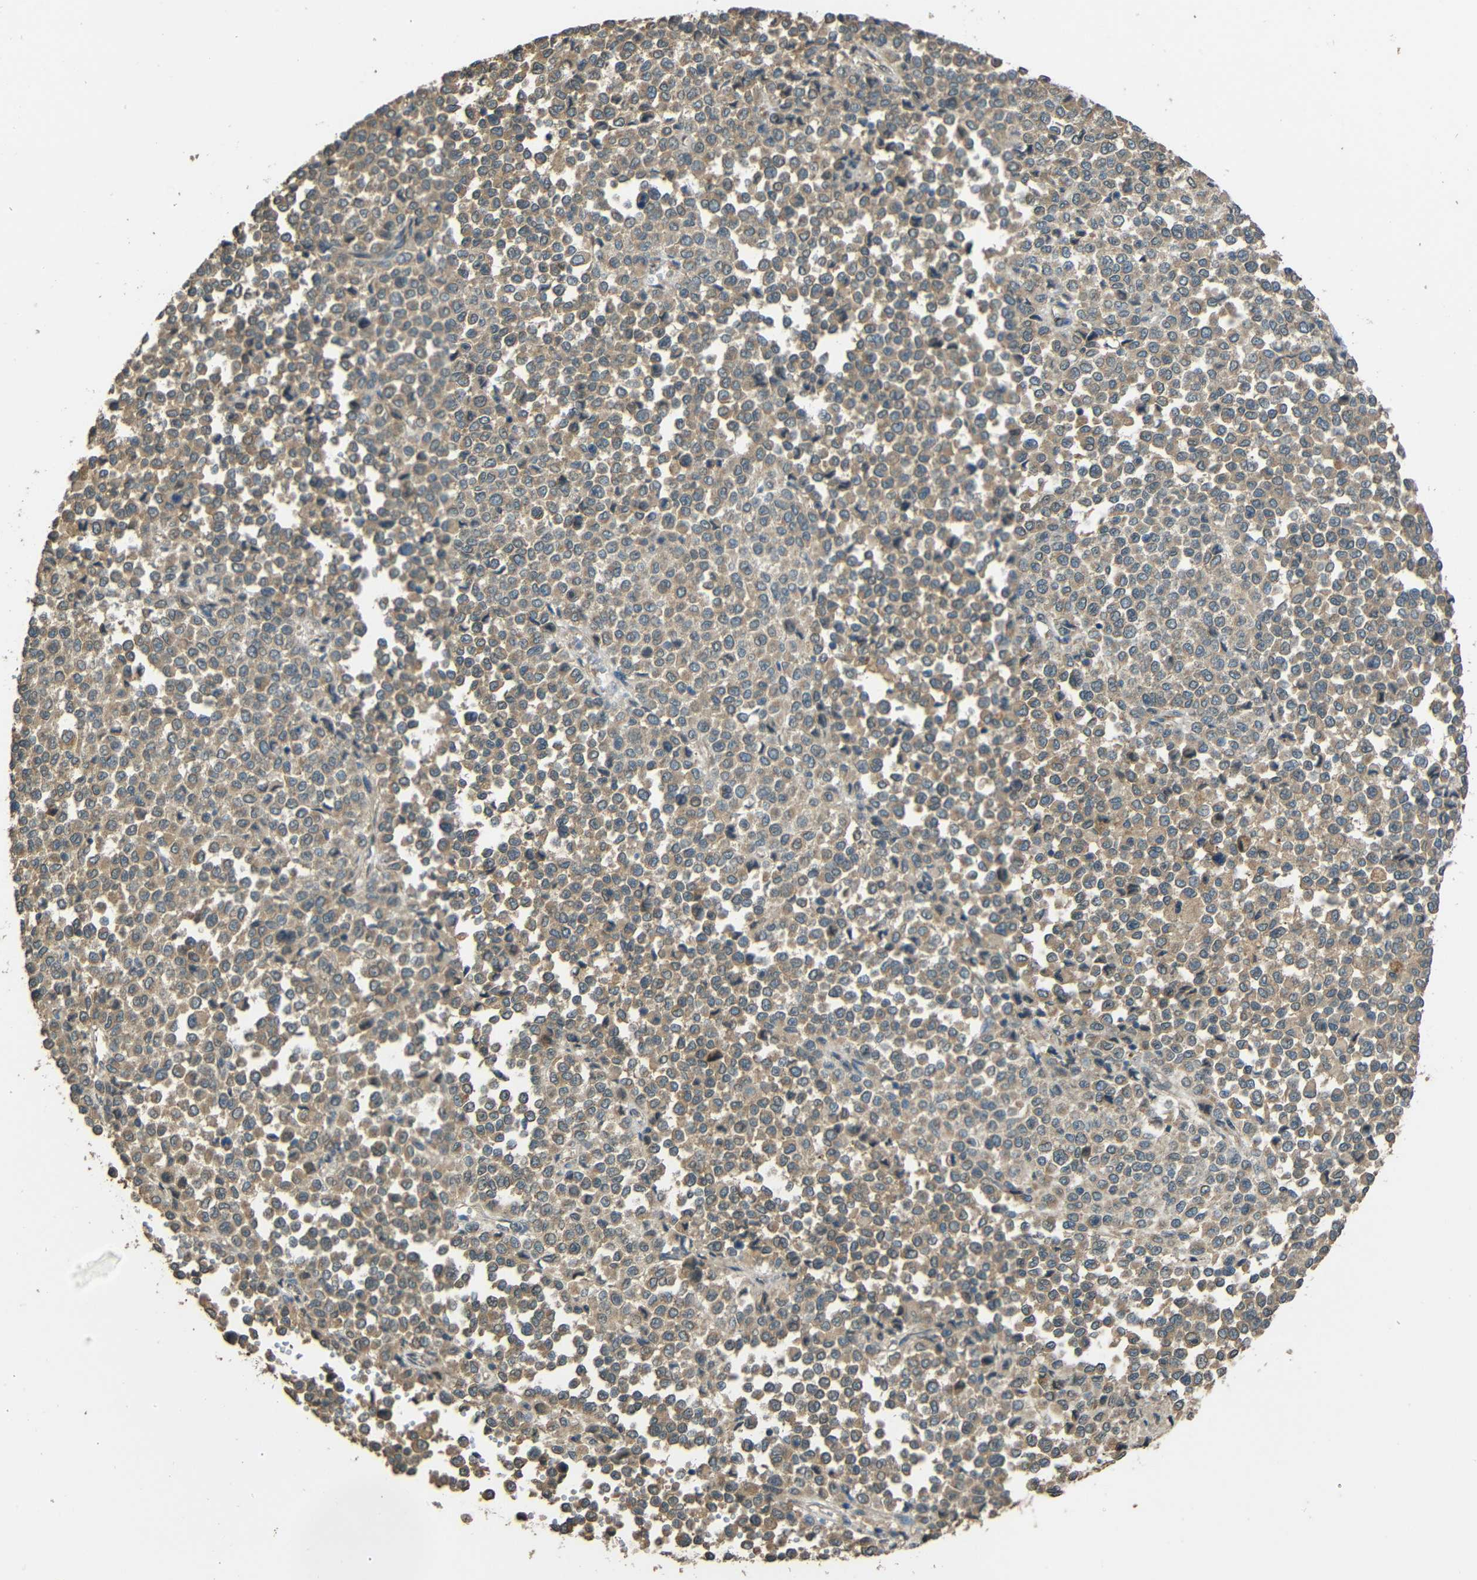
{"staining": {"intensity": "moderate", "quantity": ">75%", "location": "cytoplasmic/membranous"}, "tissue": "melanoma", "cell_type": "Tumor cells", "image_type": "cancer", "snomed": [{"axis": "morphology", "description": "Malignant melanoma, Metastatic site"}, {"axis": "topography", "description": "Pancreas"}], "caption": "Malignant melanoma (metastatic site) stained with a brown dye displays moderate cytoplasmic/membranous positive expression in about >75% of tumor cells.", "gene": "ACACA", "patient": {"sex": "female", "age": 30}}